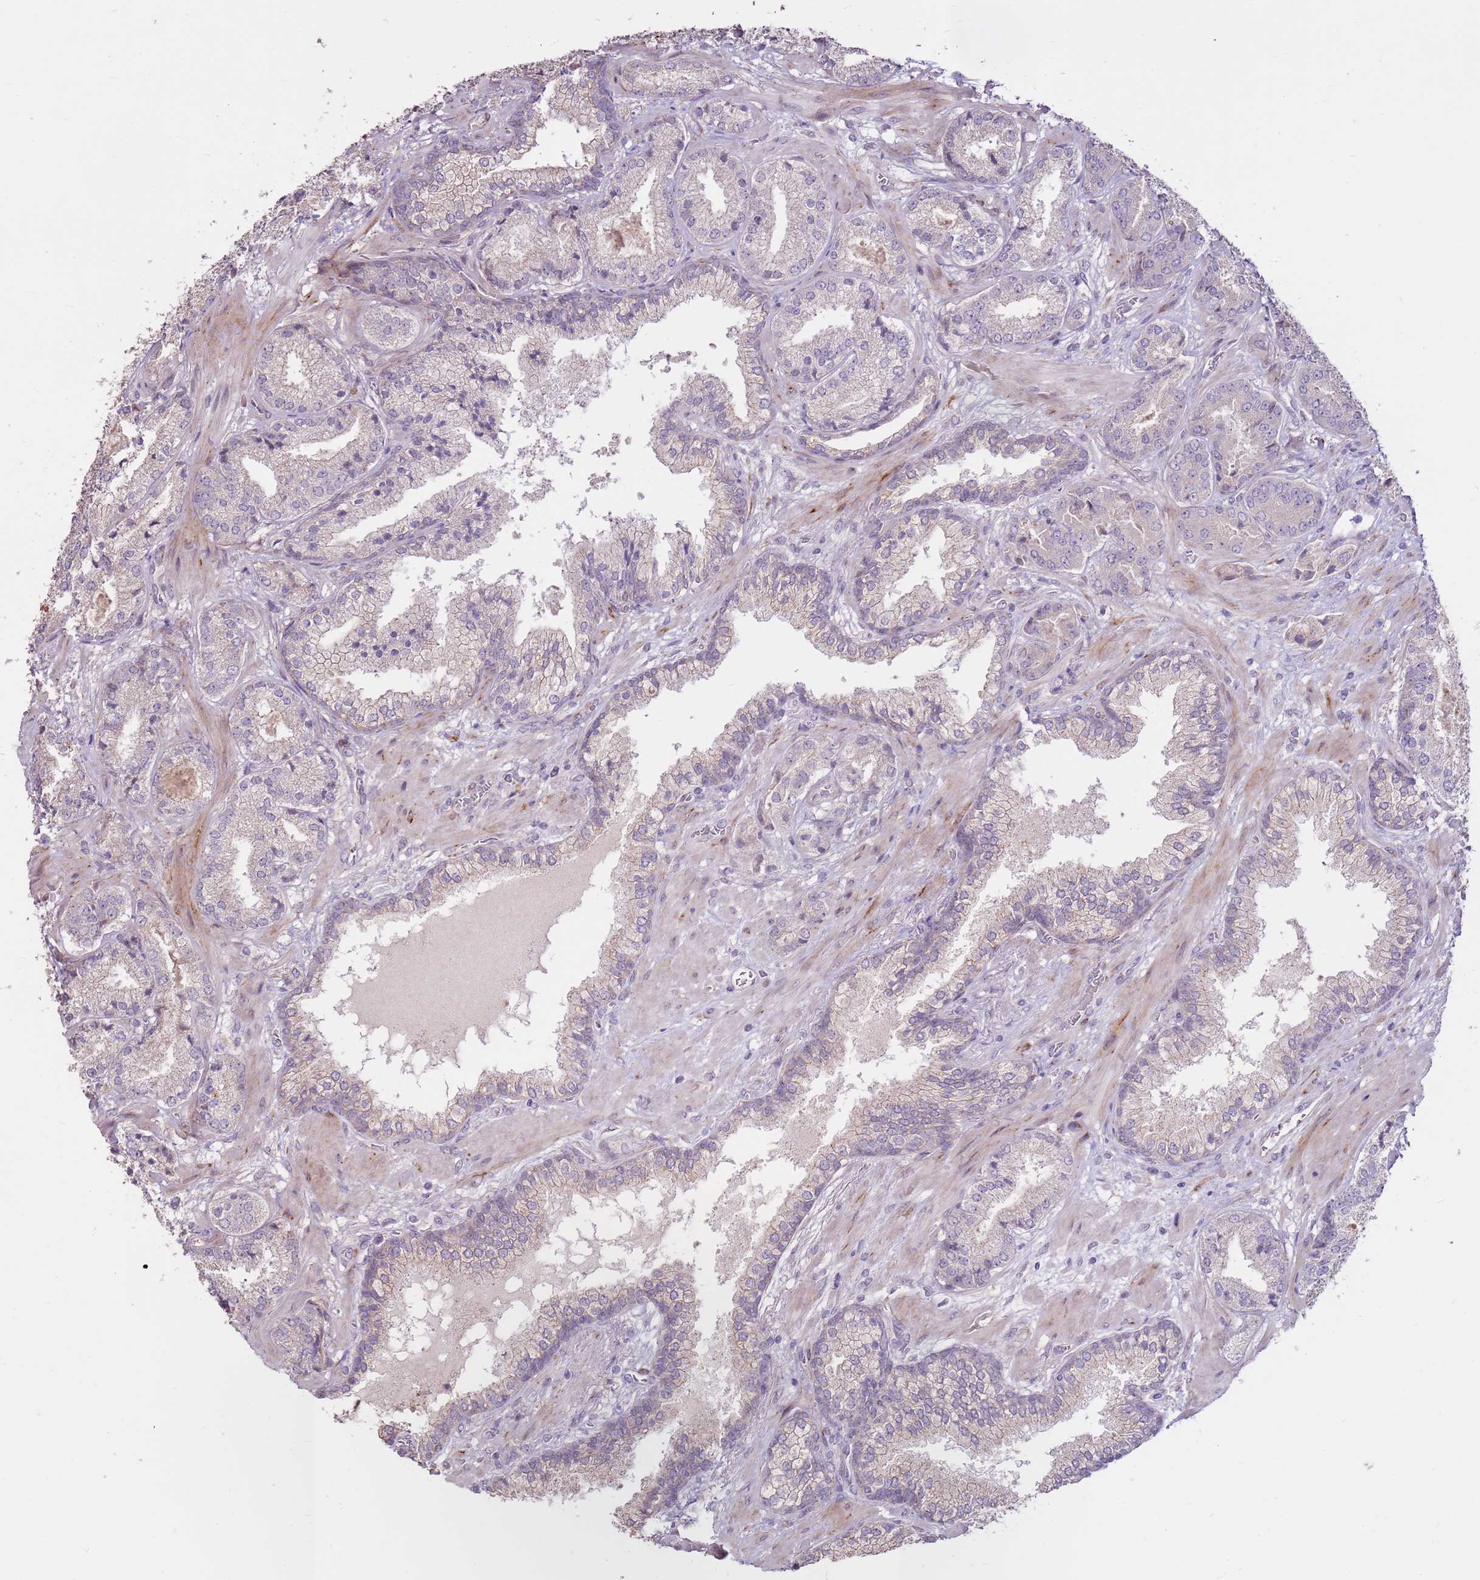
{"staining": {"intensity": "negative", "quantity": "none", "location": "none"}, "tissue": "prostate cancer", "cell_type": "Tumor cells", "image_type": "cancer", "snomed": [{"axis": "morphology", "description": "Adenocarcinoma, High grade"}, {"axis": "topography", "description": "Prostate"}], "caption": "Immunohistochemical staining of human prostate cancer displays no significant expression in tumor cells.", "gene": "LGI4", "patient": {"sex": "male", "age": 63}}